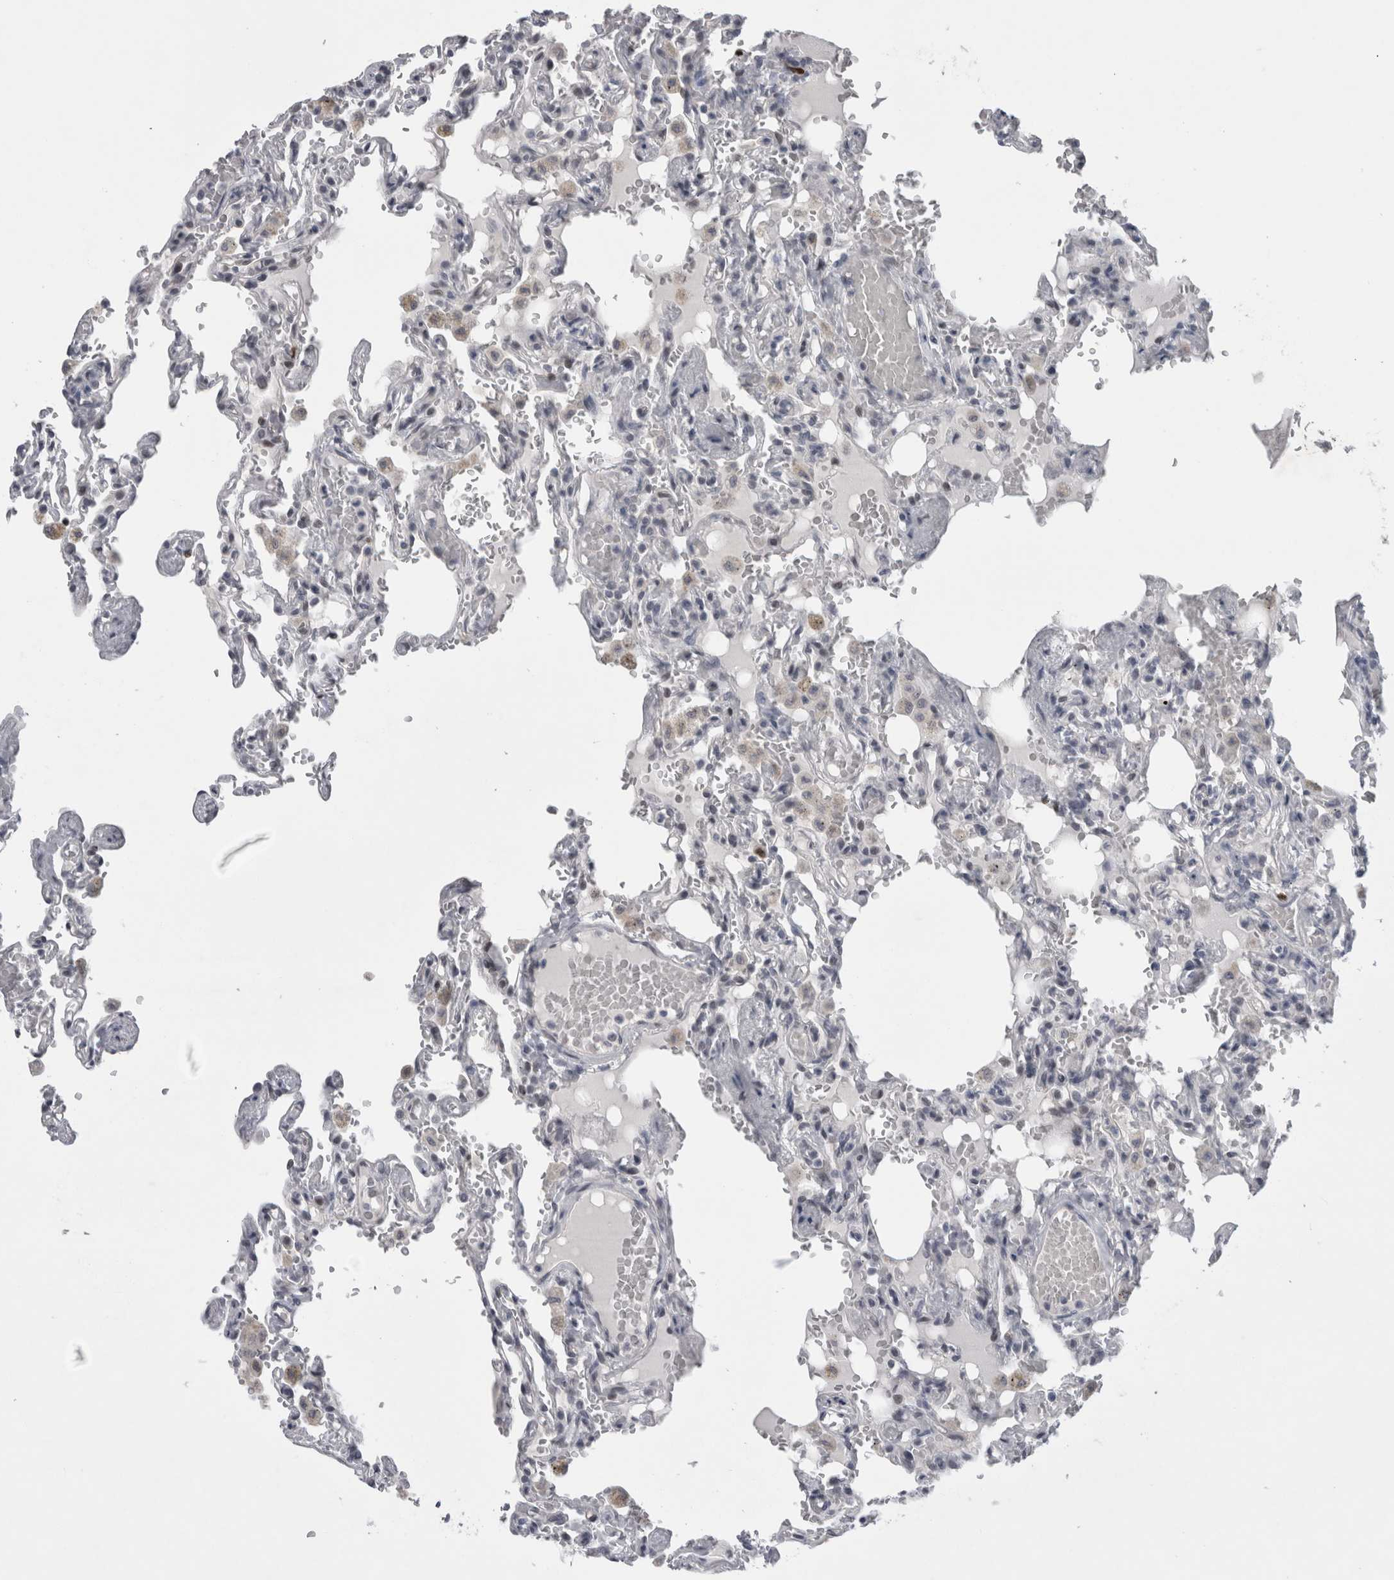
{"staining": {"intensity": "negative", "quantity": "none", "location": "none"}, "tissue": "lung", "cell_type": "Alveolar cells", "image_type": "normal", "snomed": [{"axis": "morphology", "description": "Normal tissue, NOS"}, {"axis": "topography", "description": "Lung"}], "caption": "IHC histopathology image of benign lung: lung stained with DAB (3,3'-diaminobenzidine) demonstrates no significant protein expression in alveolar cells.", "gene": "KIF18B", "patient": {"sex": "male", "age": 21}}